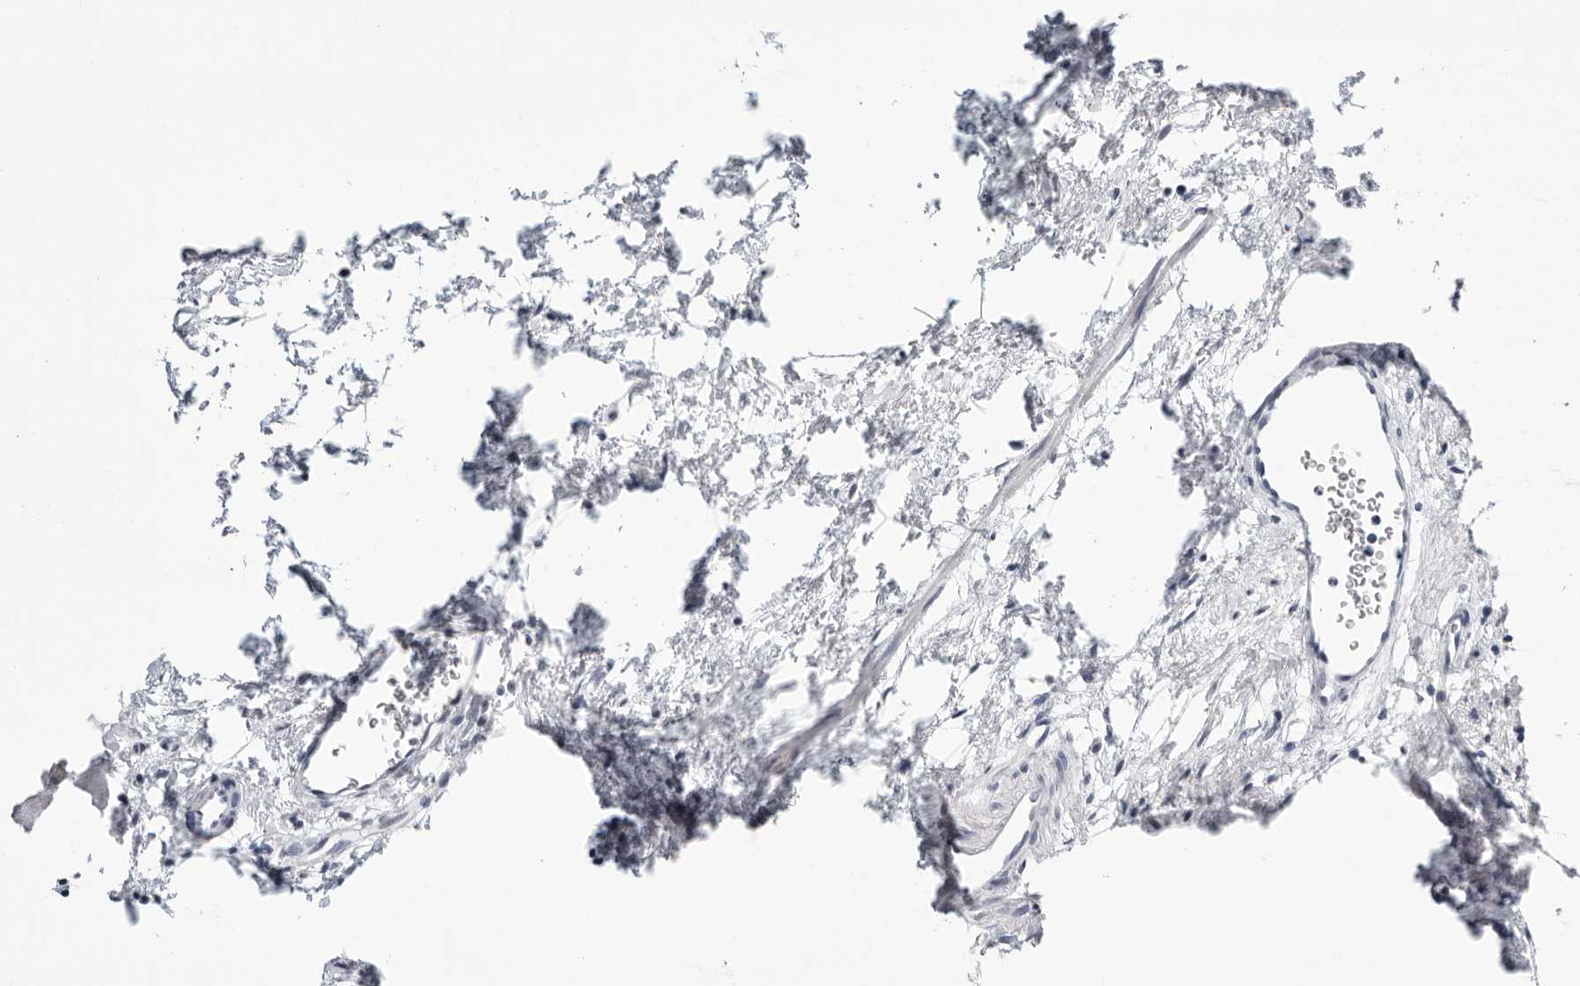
{"staining": {"intensity": "negative", "quantity": "none", "location": "none"}, "tissue": "urinary bladder", "cell_type": "Urothelial cells", "image_type": "normal", "snomed": [{"axis": "morphology", "description": "Normal tissue, NOS"}, {"axis": "morphology", "description": "Urothelial carcinoma, High grade"}, {"axis": "topography", "description": "Urinary bladder"}], "caption": "This is a photomicrograph of IHC staining of unremarkable urinary bladder, which shows no staining in urothelial cells. Brightfield microscopy of IHC stained with DAB (3,3'-diaminobenzidine) (brown) and hematoxylin (blue), captured at high magnification.", "gene": "ZNF502", "patient": {"sex": "female", "age": 60}}